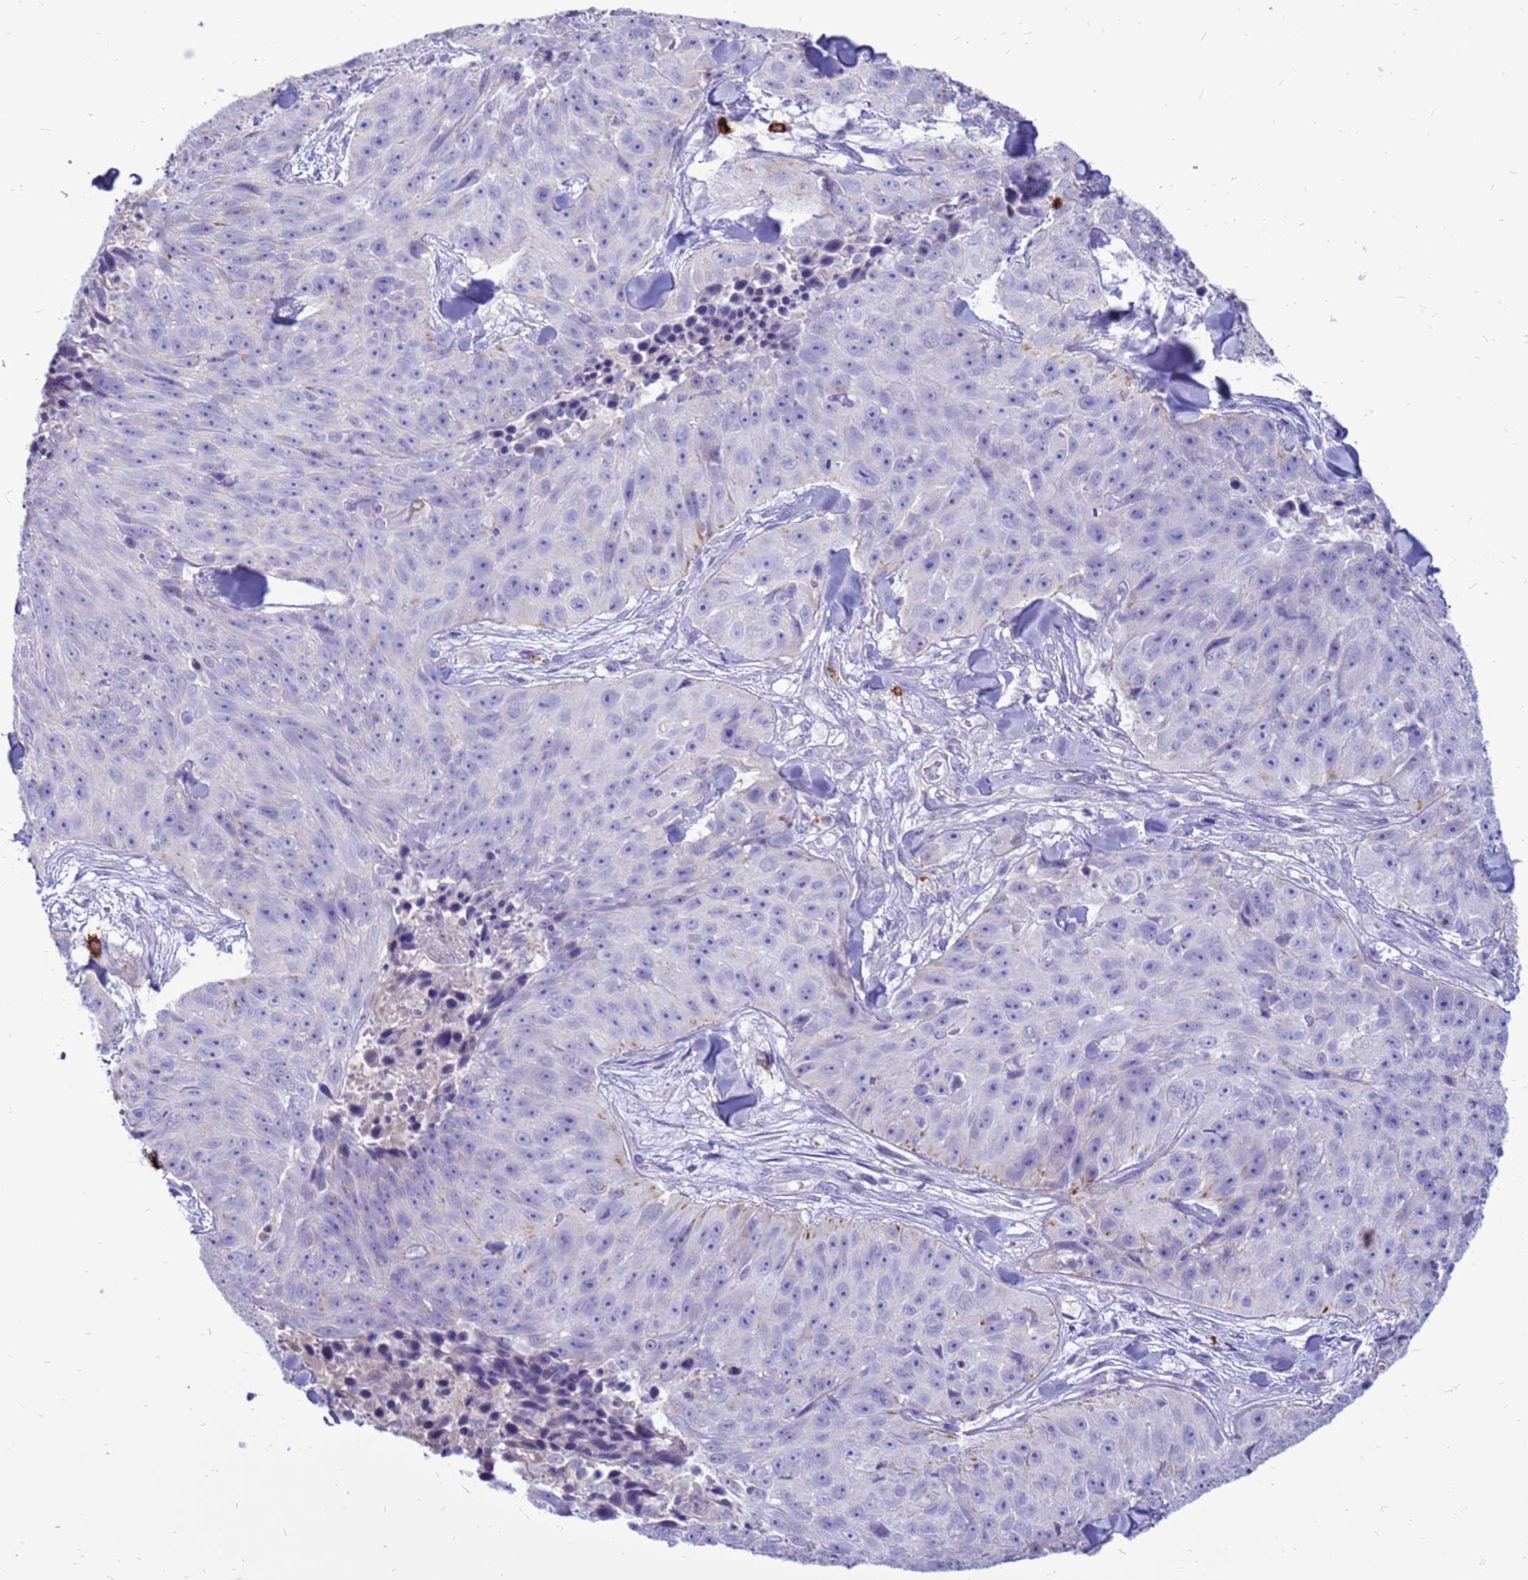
{"staining": {"intensity": "negative", "quantity": "none", "location": "none"}, "tissue": "skin cancer", "cell_type": "Tumor cells", "image_type": "cancer", "snomed": [{"axis": "morphology", "description": "Squamous cell carcinoma, NOS"}, {"axis": "topography", "description": "Skin"}], "caption": "This is an immunohistochemistry (IHC) histopathology image of skin squamous cell carcinoma. There is no positivity in tumor cells.", "gene": "PDE10A", "patient": {"sex": "female", "age": 87}}